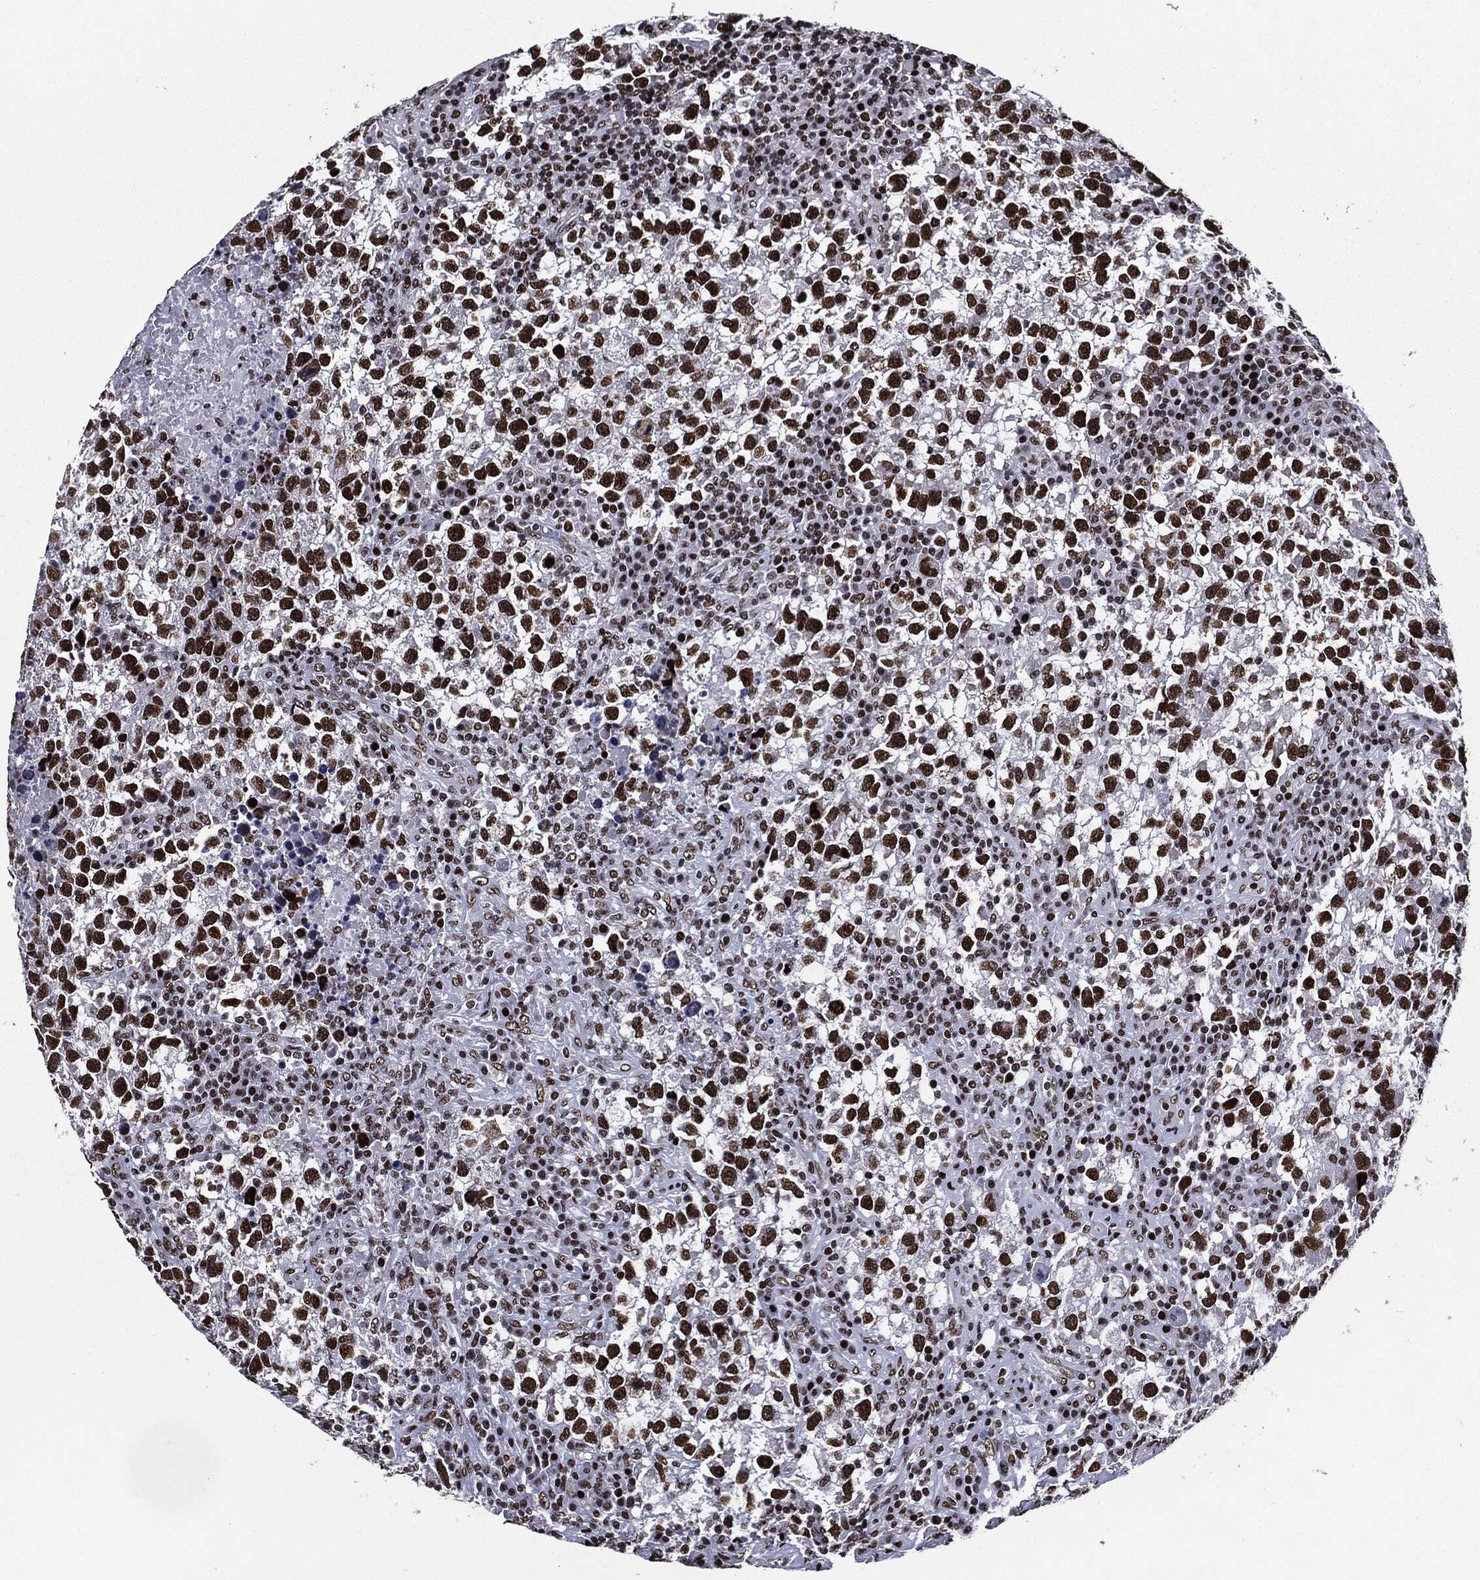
{"staining": {"intensity": "strong", "quantity": ">75%", "location": "nuclear"}, "tissue": "testis cancer", "cell_type": "Tumor cells", "image_type": "cancer", "snomed": [{"axis": "morphology", "description": "Seminoma, NOS"}, {"axis": "topography", "description": "Testis"}], "caption": "A histopathology image of seminoma (testis) stained for a protein reveals strong nuclear brown staining in tumor cells. Nuclei are stained in blue.", "gene": "ZFP91", "patient": {"sex": "male", "age": 47}}